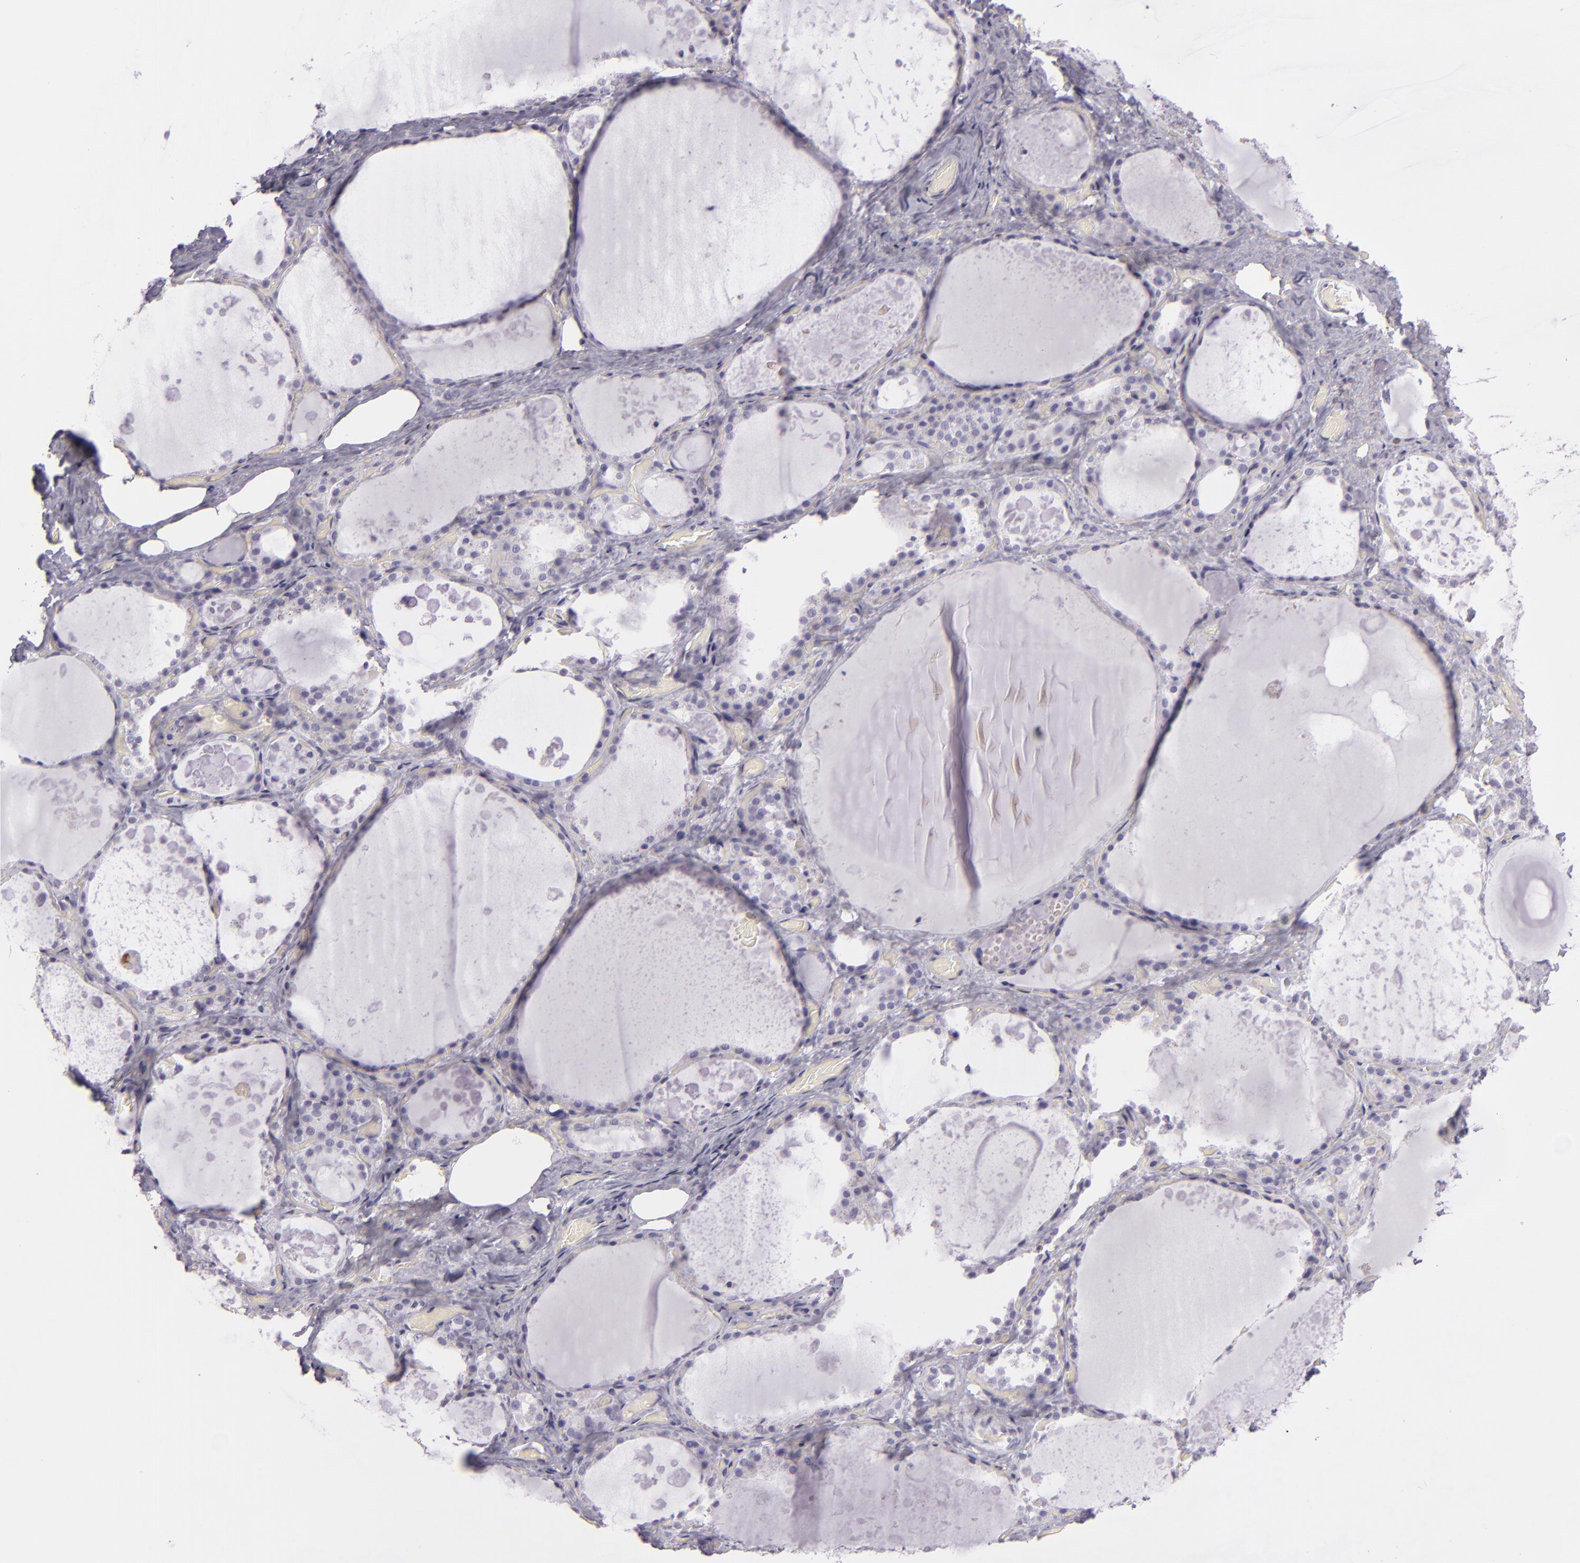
{"staining": {"intensity": "negative", "quantity": "none", "location": "none"}, "tissue": "thyroid gland", "cell_type": "Glandular cells", "image_type": "normal", "snomed": [{"axis": "morphology", "description": "Normal tissue, NOS"}, {"axis": "topography", "description": "Thyroid gland"}], "caption": "A high-resolution micrograph shows IHC staining of unremarkable thyroid gland, which displays no significant positivity in glandular cells.", "gene": "MCM3", "patient": {"sex": "male", "age": 61}}